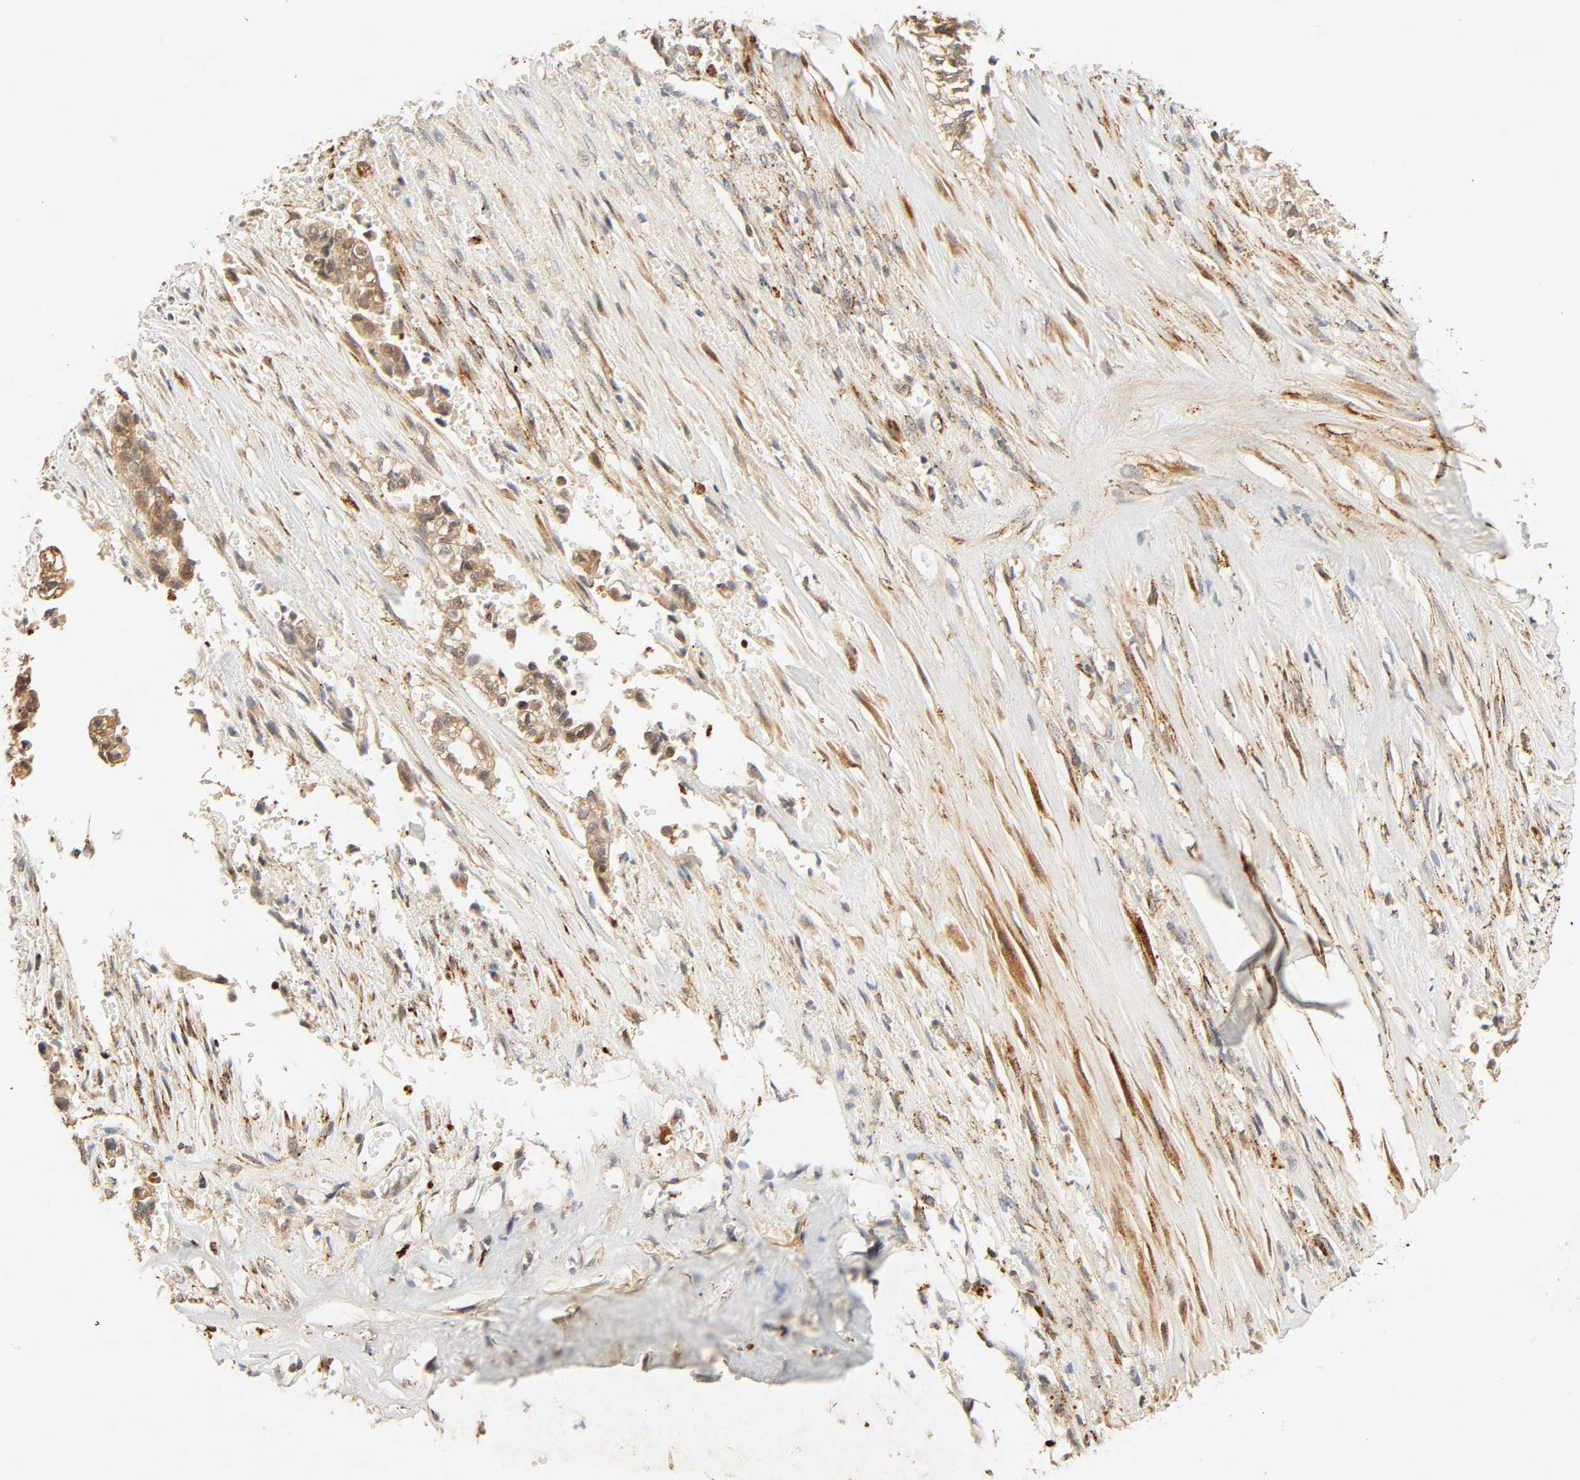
{"staining": {"intensity": "moderate", "quantity": ">75%", "location": "cytoplasmic/membranous"}, "tissue": "liver cancer", "cell_type": "Tumor cells", "image_type": "cancer", "snomed": [{"axis": "morphology", "description": "Cholangiocarcinoma"}, {"axis": "topography", "description": "Liver"}], "caption": "Immunohistochemistry (IHC) image of neoplastic tissue: human cholangiocarcinoma (liver) stained using IHC demonstrates medium levels of moderate protein expression localized specifically in the cytoplasmic/membranous of tumor cells, appearing as a cytoplasmic/membranous brown color.", "gene": "MAPK6", "patient": {"sex": "female", "age": 70}}